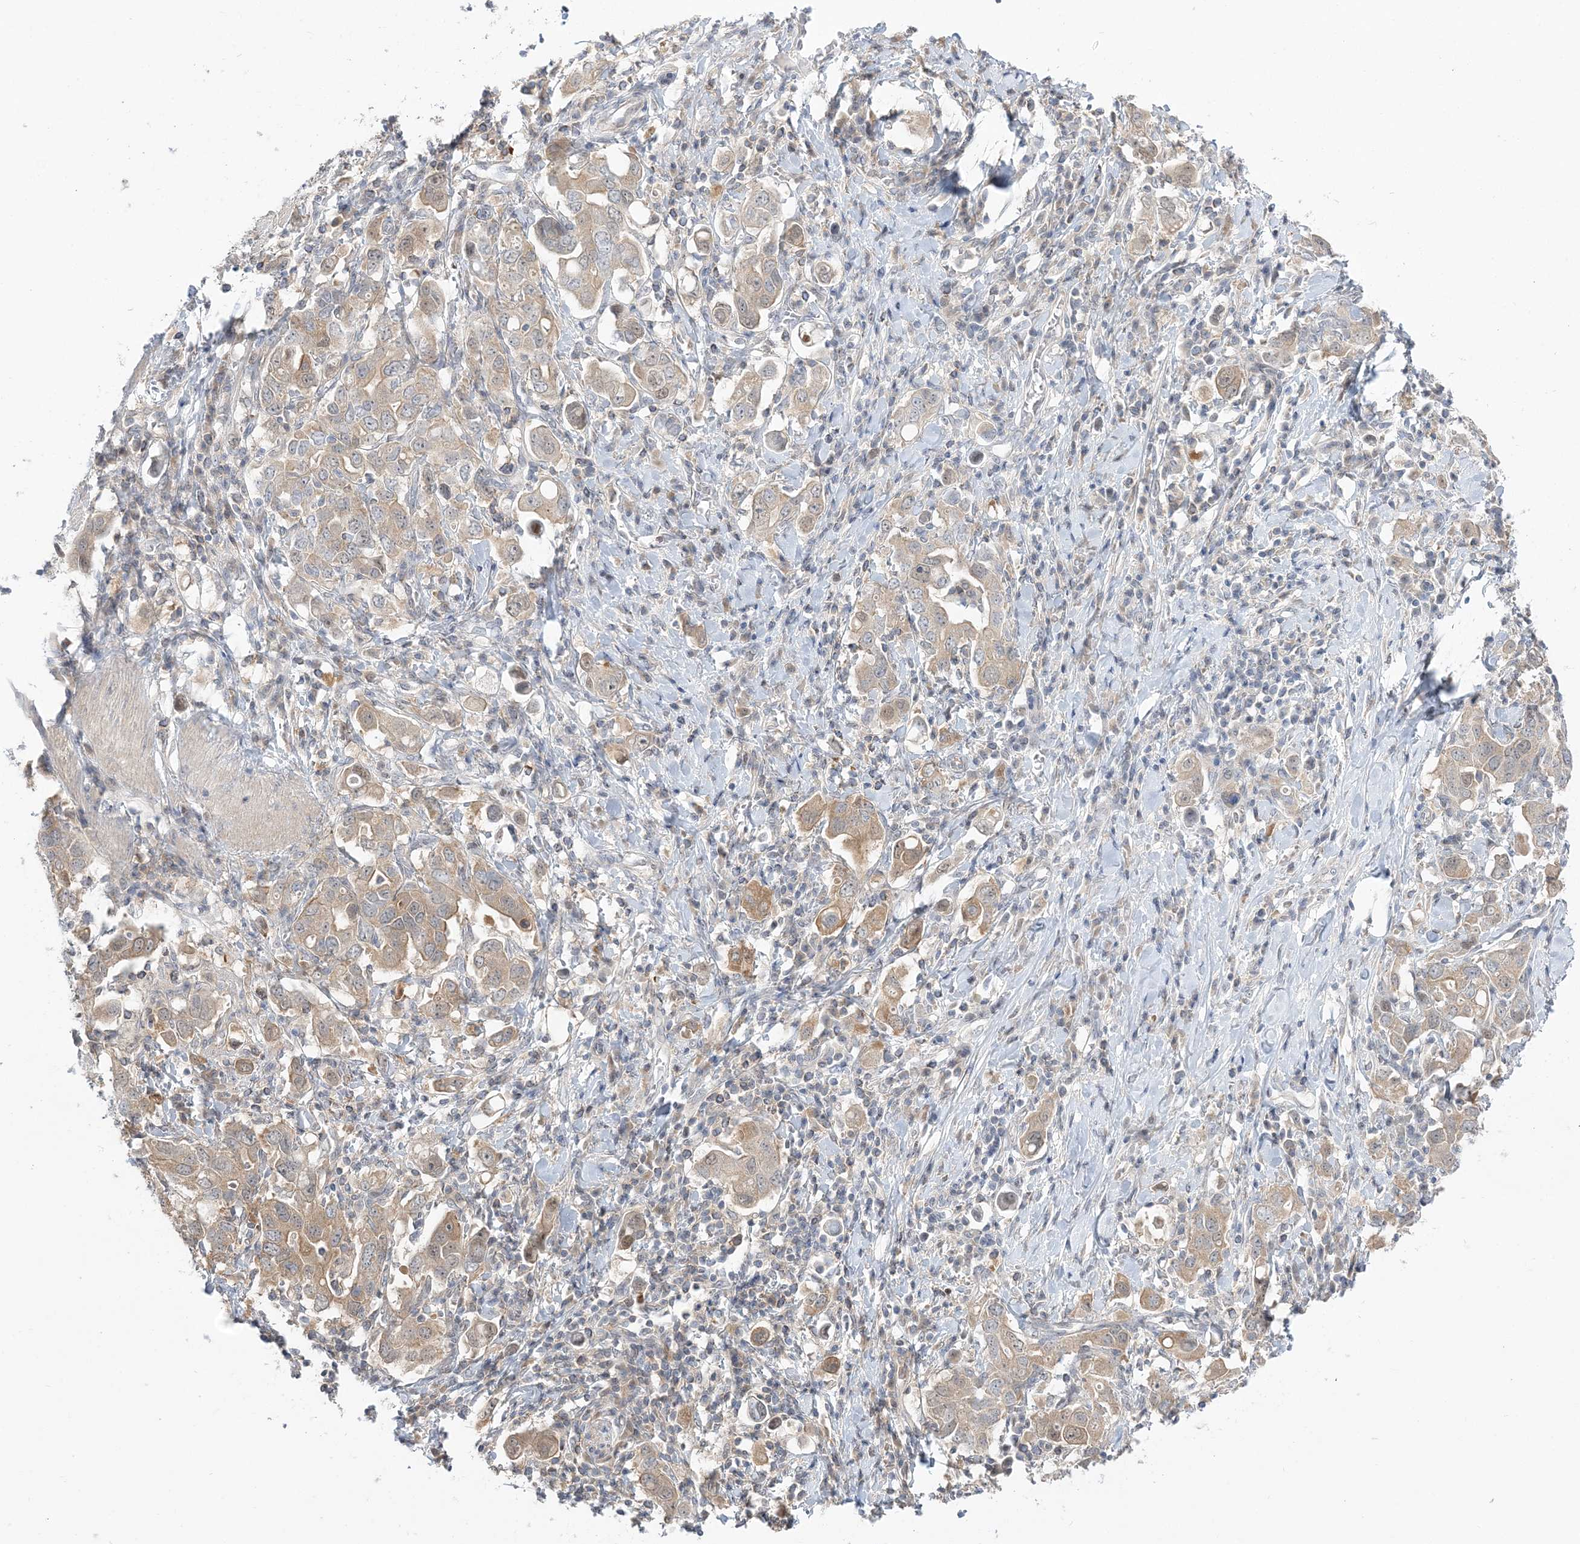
{"staining": {"intensity": "weak", "quantity": "25%-75%", "location": "cytoplasmic/membranous"}, "tissue": "stomach cancer", "cell_type": "Tumor cells", "image_type": "cancer", "snomed": [{"axis": "morphology", "description": "Adenocarcinoma, NOS"}, {"axis": "topography", "description": "Stomach, upper"}], "caption": "Immunohistochemistry photomicrograph of neoplastic tissue: human stomach cancer stained using immunohistochemistry exhibits low levels of weak protein expression localized specifically in the cytoplasmic/membranous of tumor cells, appearing as a cytoplasmic/membranous brown color.", "gene": "THADA", "patient": {"sex": "male", "age": 62}}